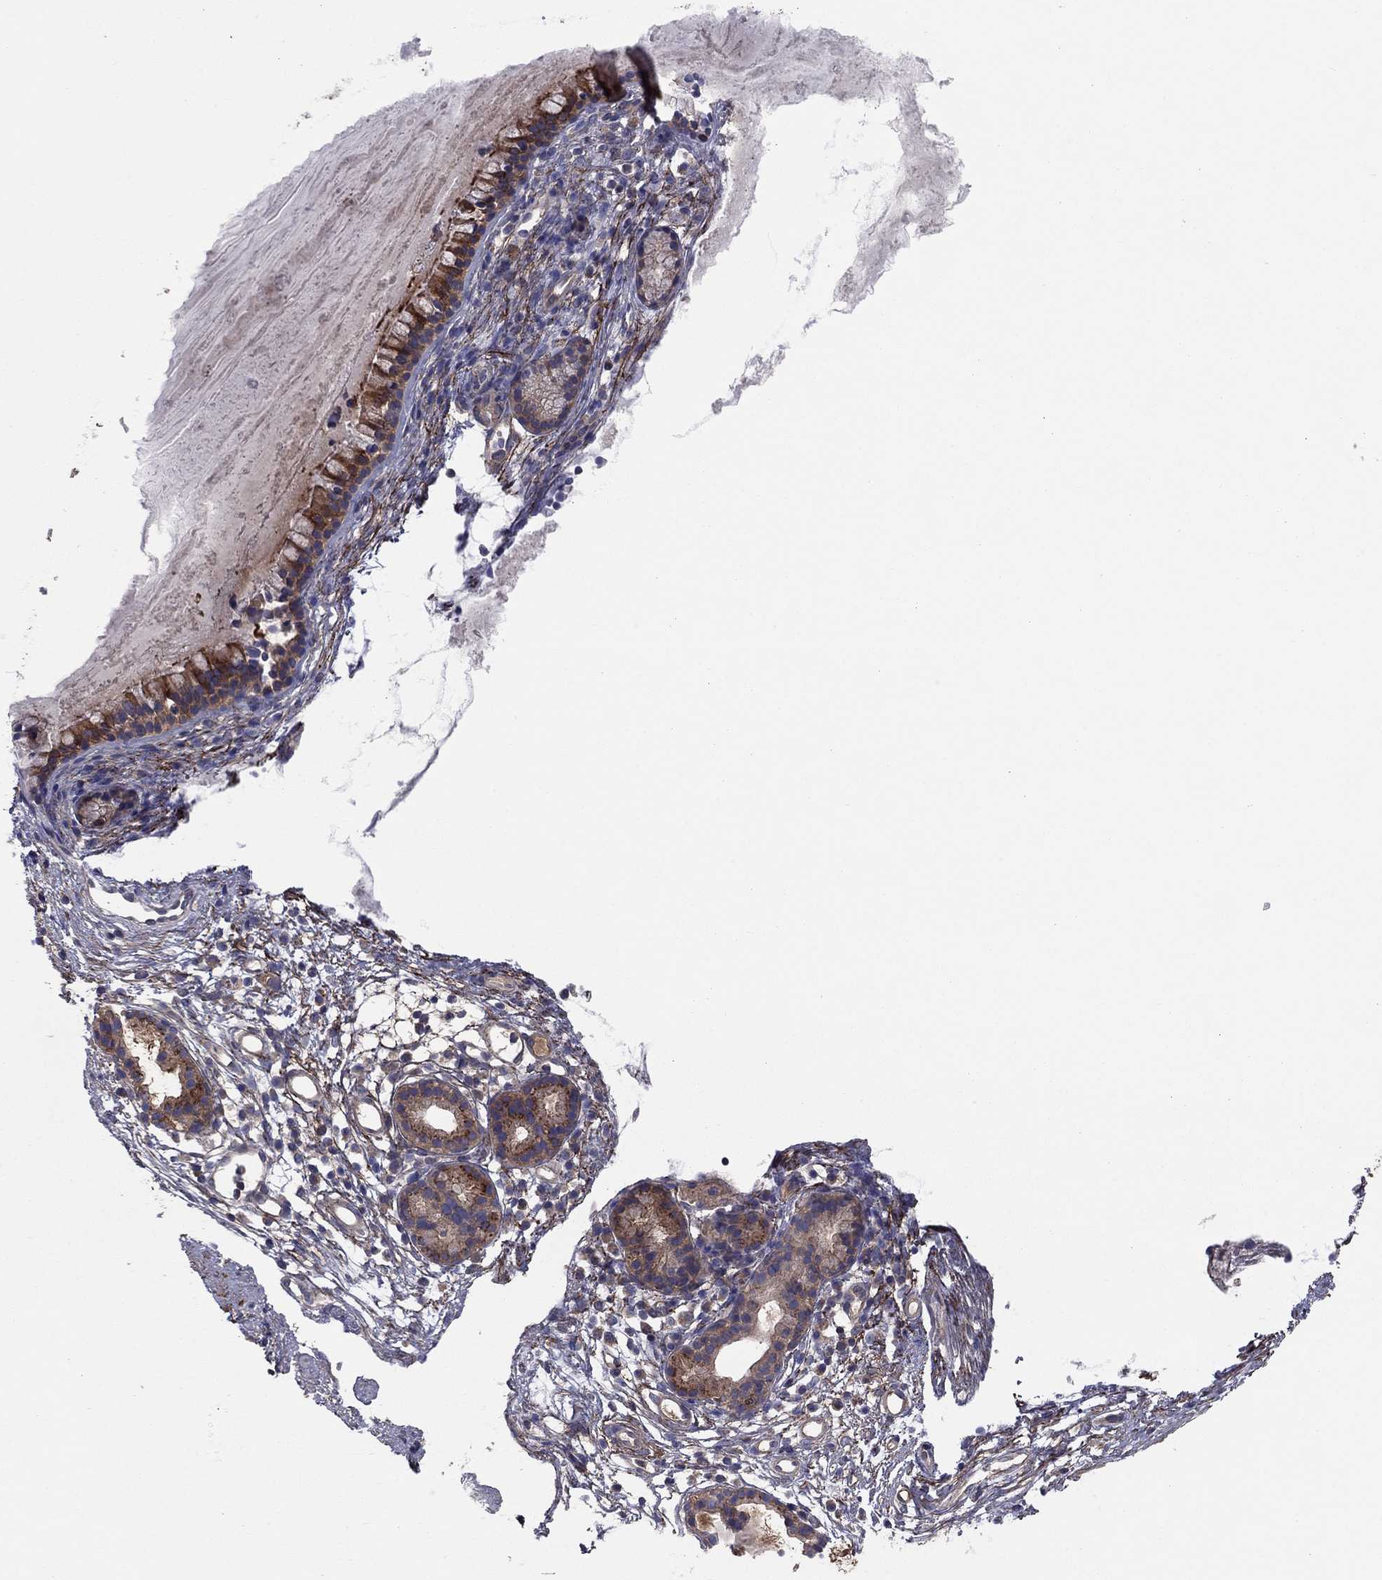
{"staining": {"intensity": "strong", "quantity": "25%-75%", "location": "cytoplasmic/membranous"}, "tissue": "nasopharynx", "cell_type": "Respiratory epithelial cells", "image_type": "normal", "snomed": [{"axis": "morphology", "description": "Normal tissue, NOS"}, {"axis": "topography", "description": "Nasopharynx"}], "caption": "There is high levels of strong cytoplasmic/membranous staining in respiratory epithelial cells of normal nasopharynx, as demonstrated by immunohistochemical staining (brown color).", "gene": "RNF123", "patient": {"sex": "male", "age": 77}}